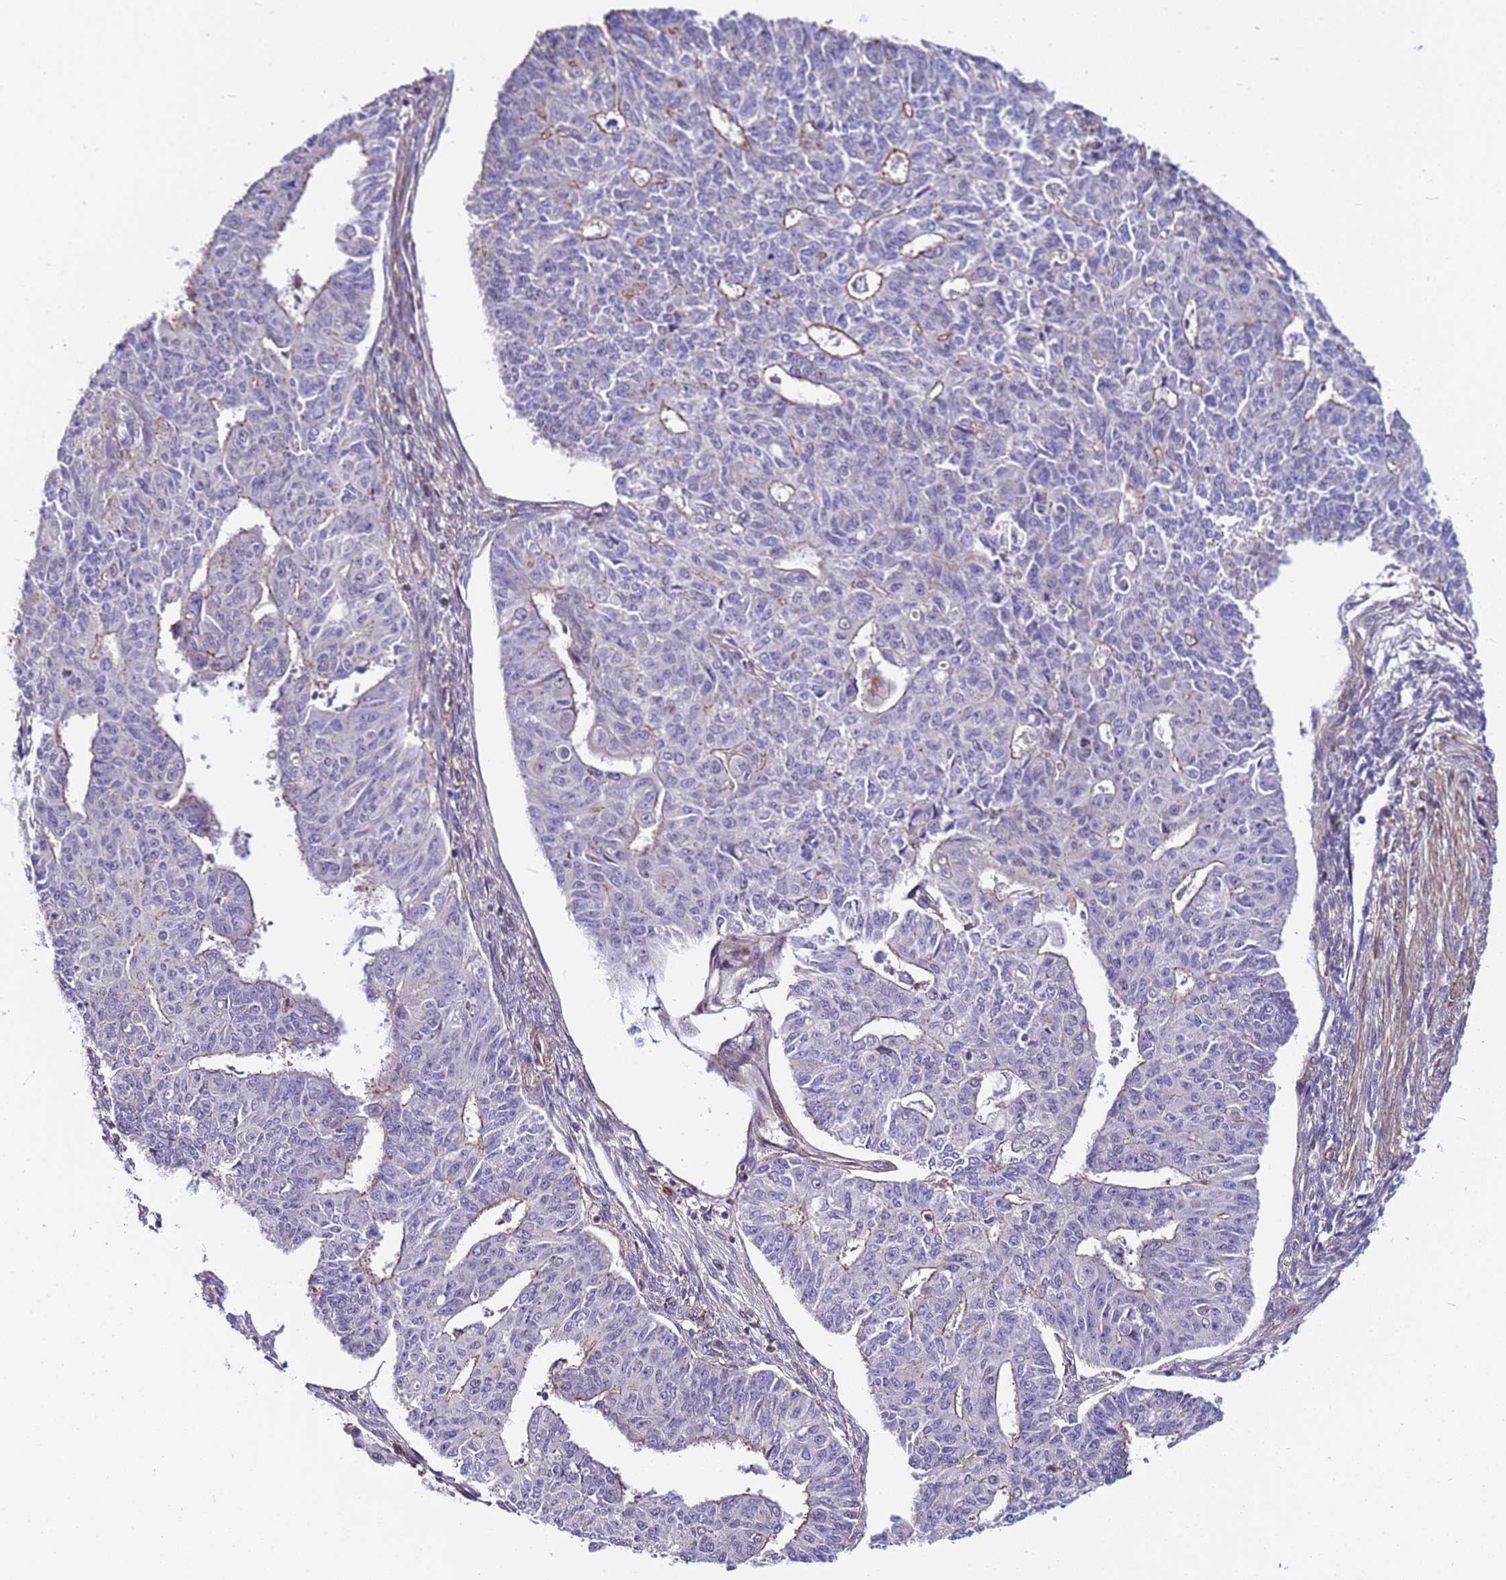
{"staining": {"intensity": "moderate", "quantity": "<25%", "location": "cytoplasmic/membranous"}, "tissue": "endometrial cancer", "cell_type": "Tumor cells", "image_type": "cancer", "snomed": [{"axis": "morphology", "description": "Adenocarcinoma, NOS"}, {"axis": "topography", "description": "Endometrium"}], "caption": "This histopathology image reveals immunohistochemistry staining of human endometrial cancer (adenocarcinoma), with low moderate cytoplasmic/membranous expression in approximately <25% of tumor cells.", "gene": "STK38", "patient": {"sex": "female", "age": 32}}